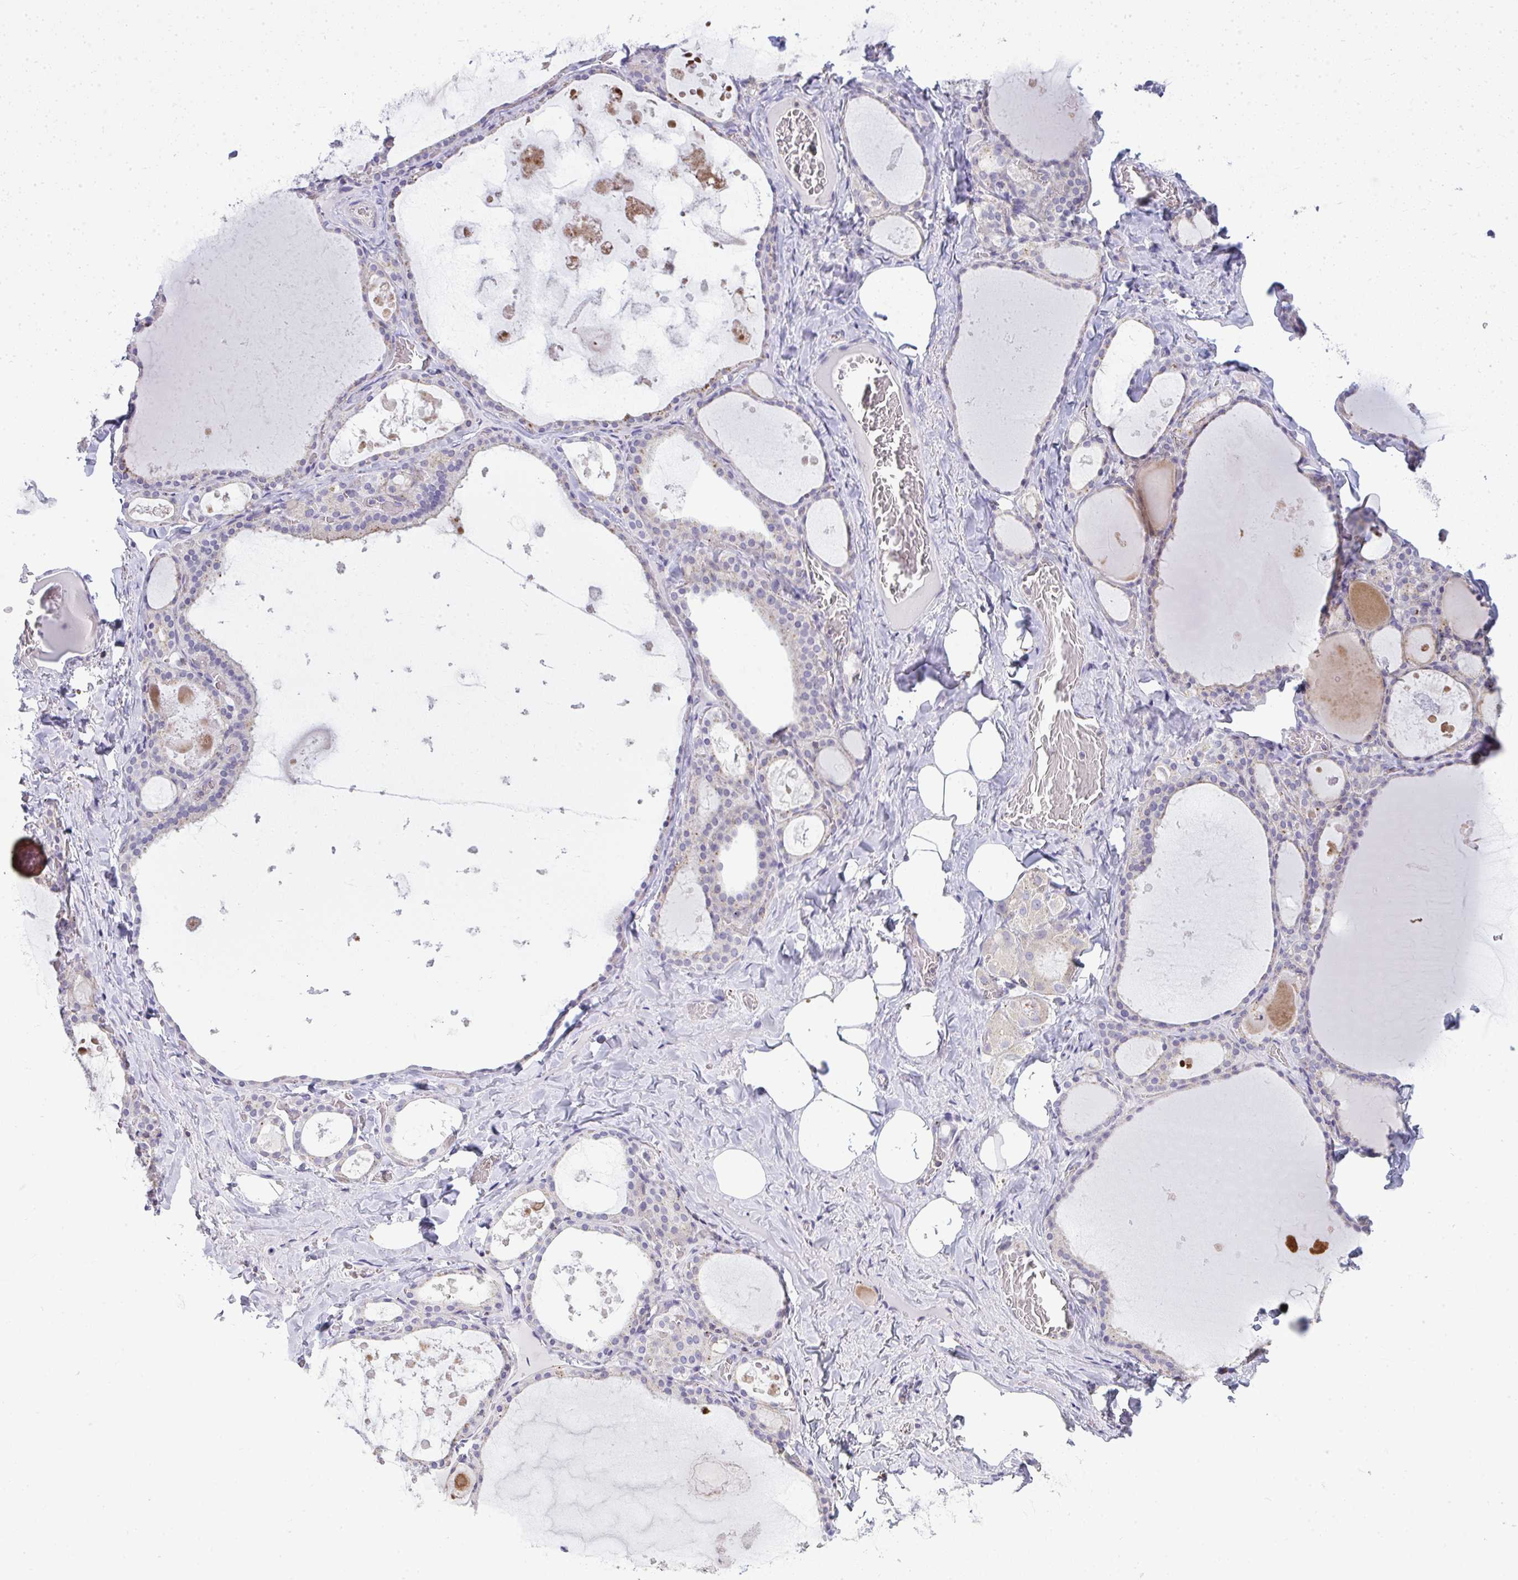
{"staining": {"intensity": "negative", "quantity": "none", "location": "none"}, "tissue": "thyroid gland", "cell_type": "Glandular cells", "image_type": "normal", "snomed": [{"axis": "morphology", "description": "Normal tissue, NOS"}, {"axis": "topography", "description": "Thyroid gland"}], "caption": "DAB (3,3'-diaminobenzidine) immunohistochemical staining of normal human thyroid gland shows no significant positivity in glandular cells.", "gene": "VPS4B", "patient": {"sex": "male", "age": 56}}